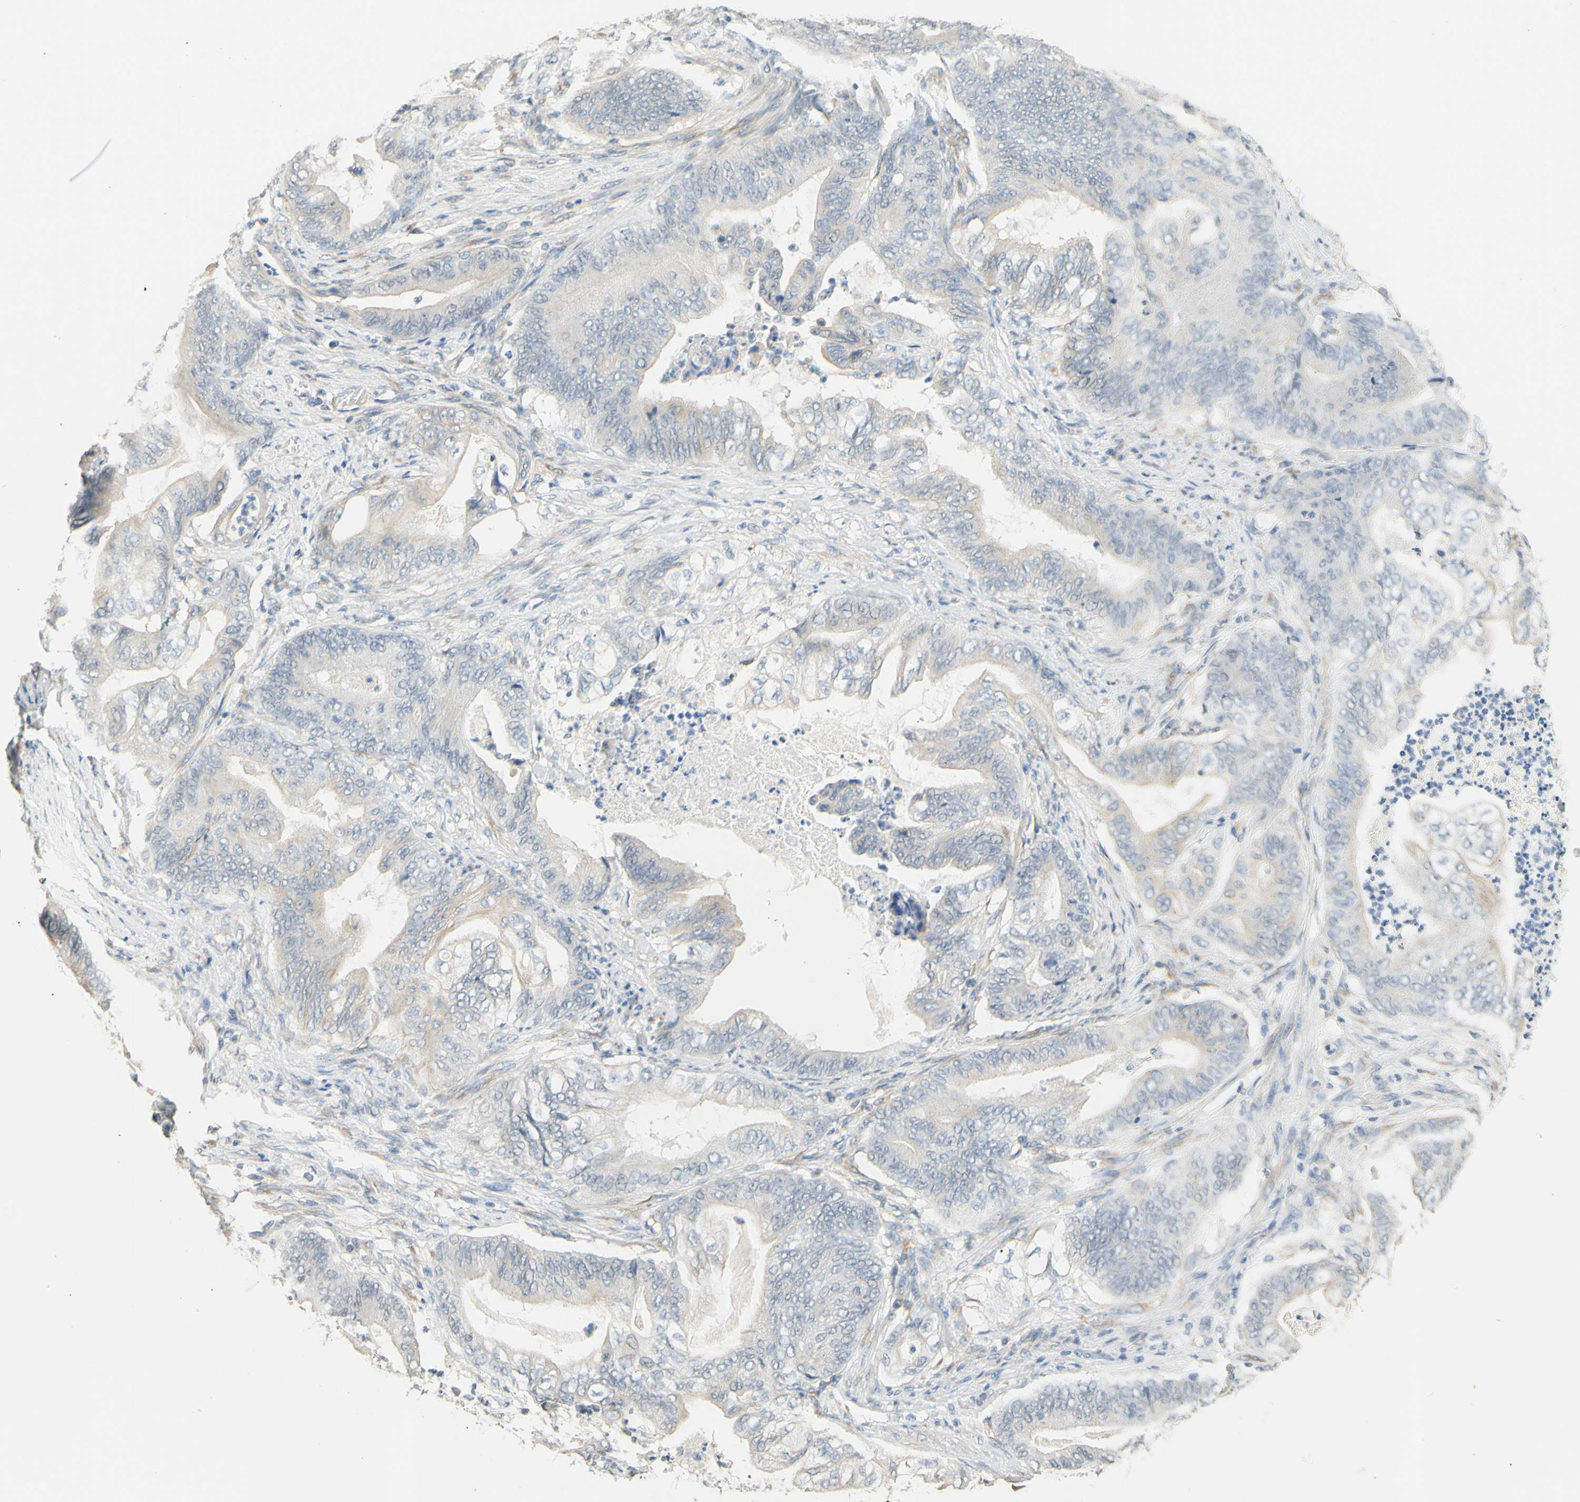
{"staining": {"intensity": "weak", "quantity": "25%-75%", "location": "cytoplasmic/membranous"}, "tissue": "stomach cancer", "cell_type": "Tumor cells", "image_type": "cancer", "snomed": [{"axis": "morphology", "description": "Adenocarcinoma, NOS"}, {"axis": "topography", "description": "Stomach"}], "caption": "Immunohistochemistry image of human stomach adenocarcinoma stained for a protein (brown), which displays low levels of weak cytoplasmic/membranous positivity in approximately 25%-75% of tumor cells.", "gene": "MAG", "patient": {"sex": "female", "age": 73}}